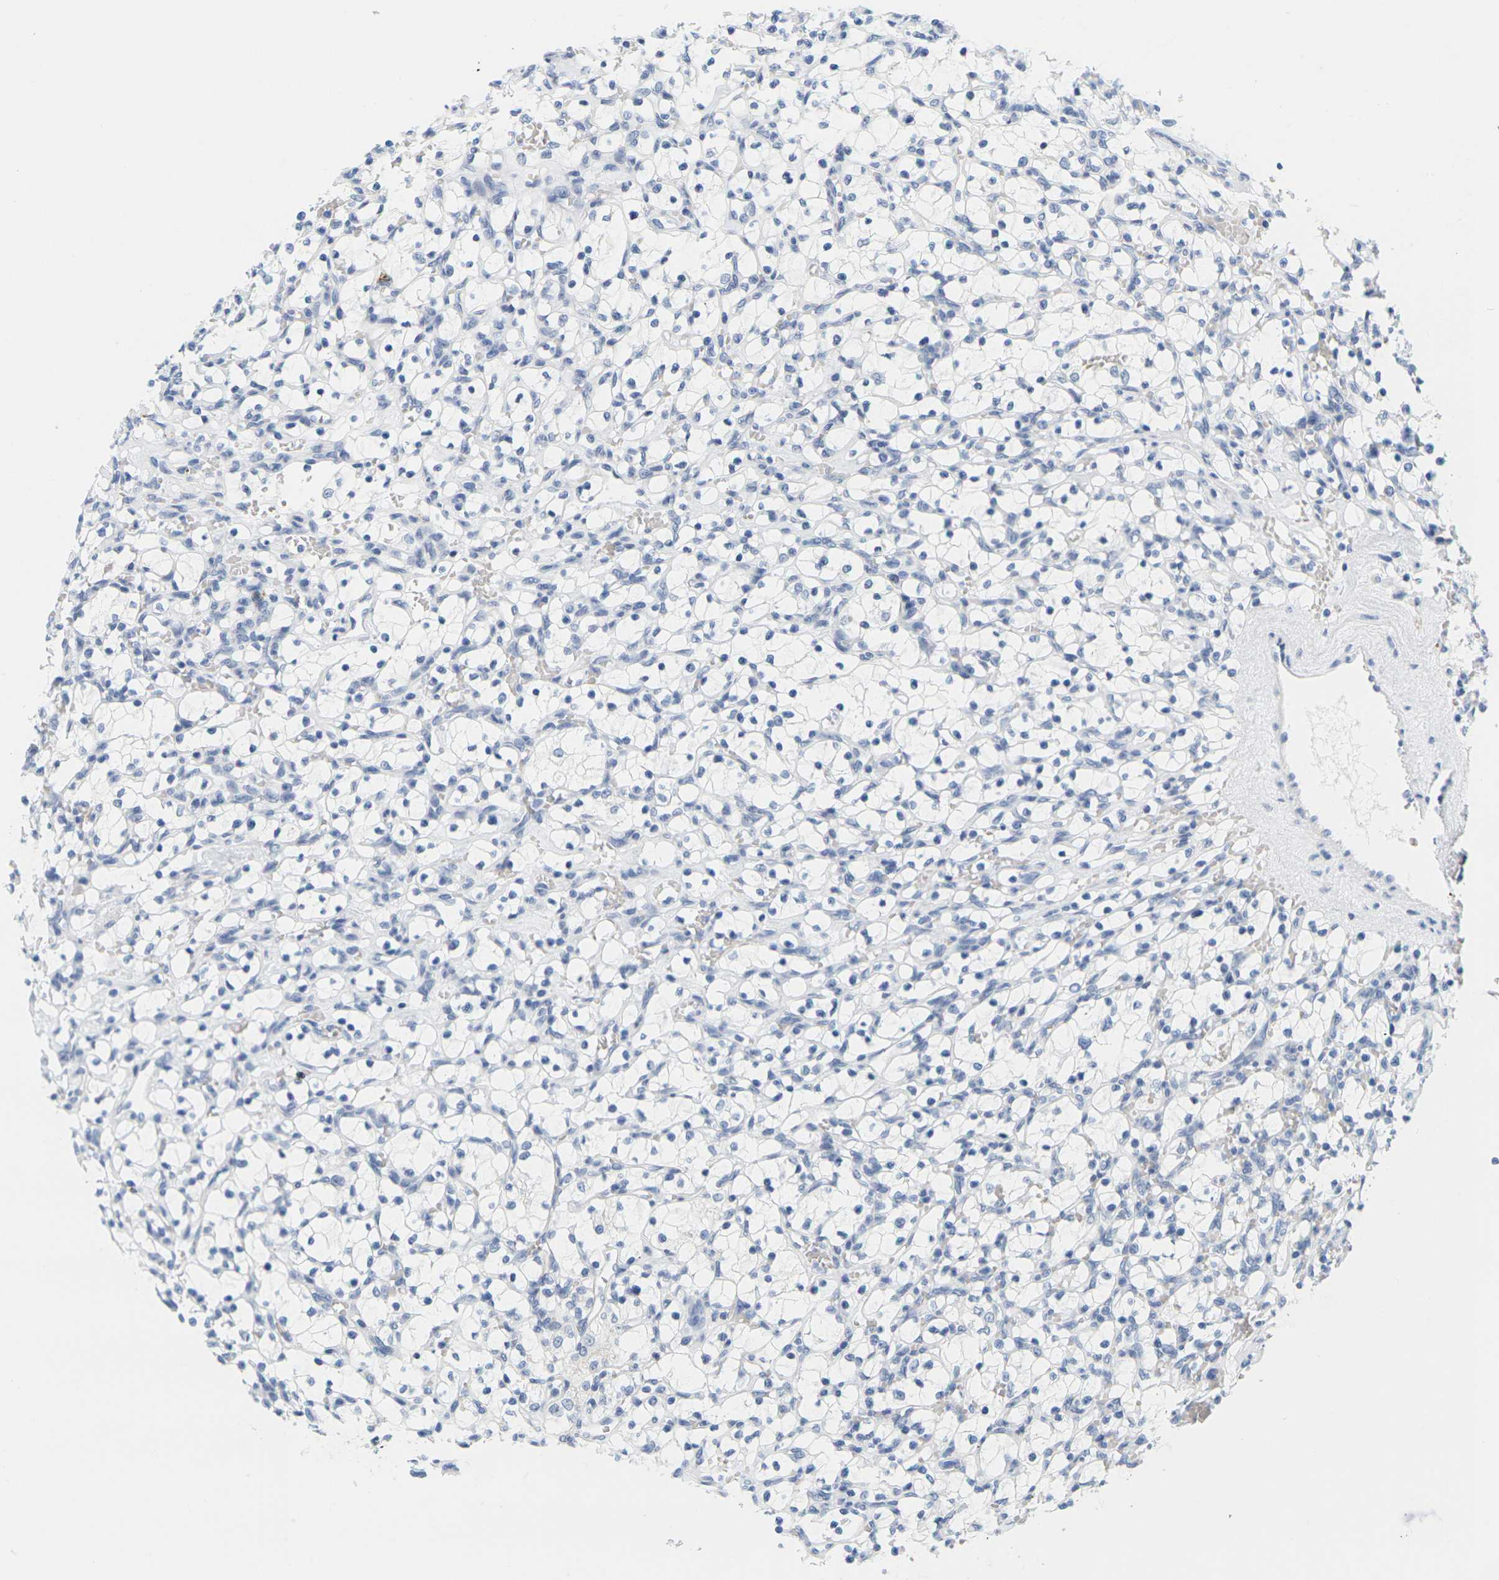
{"staining": {"intensity": "negative", "quantity": "none", "location": "none"}, "tissue": "renal cancer", "cell_type": "Tumor cells", "image_type": "cancer", "snomed": [{"axis": "morphology", "description": "Adenocarcinoma, NOS"}, {"axis": "topography", "description": "Kidney"}], "caption": "Immunohistochemistry (IHC) photomicrograph of human adenocarcinoma (renal) stained for a protein (brown), which shows no expression in tumor cells. Brightfield microscopy of immunohistochemistry stained with DAB (brown) and hematoxylin (blue), captured at high magnification.", "gene": "HLA-DOB", "patient": {"sex": "female", "age": 69}}